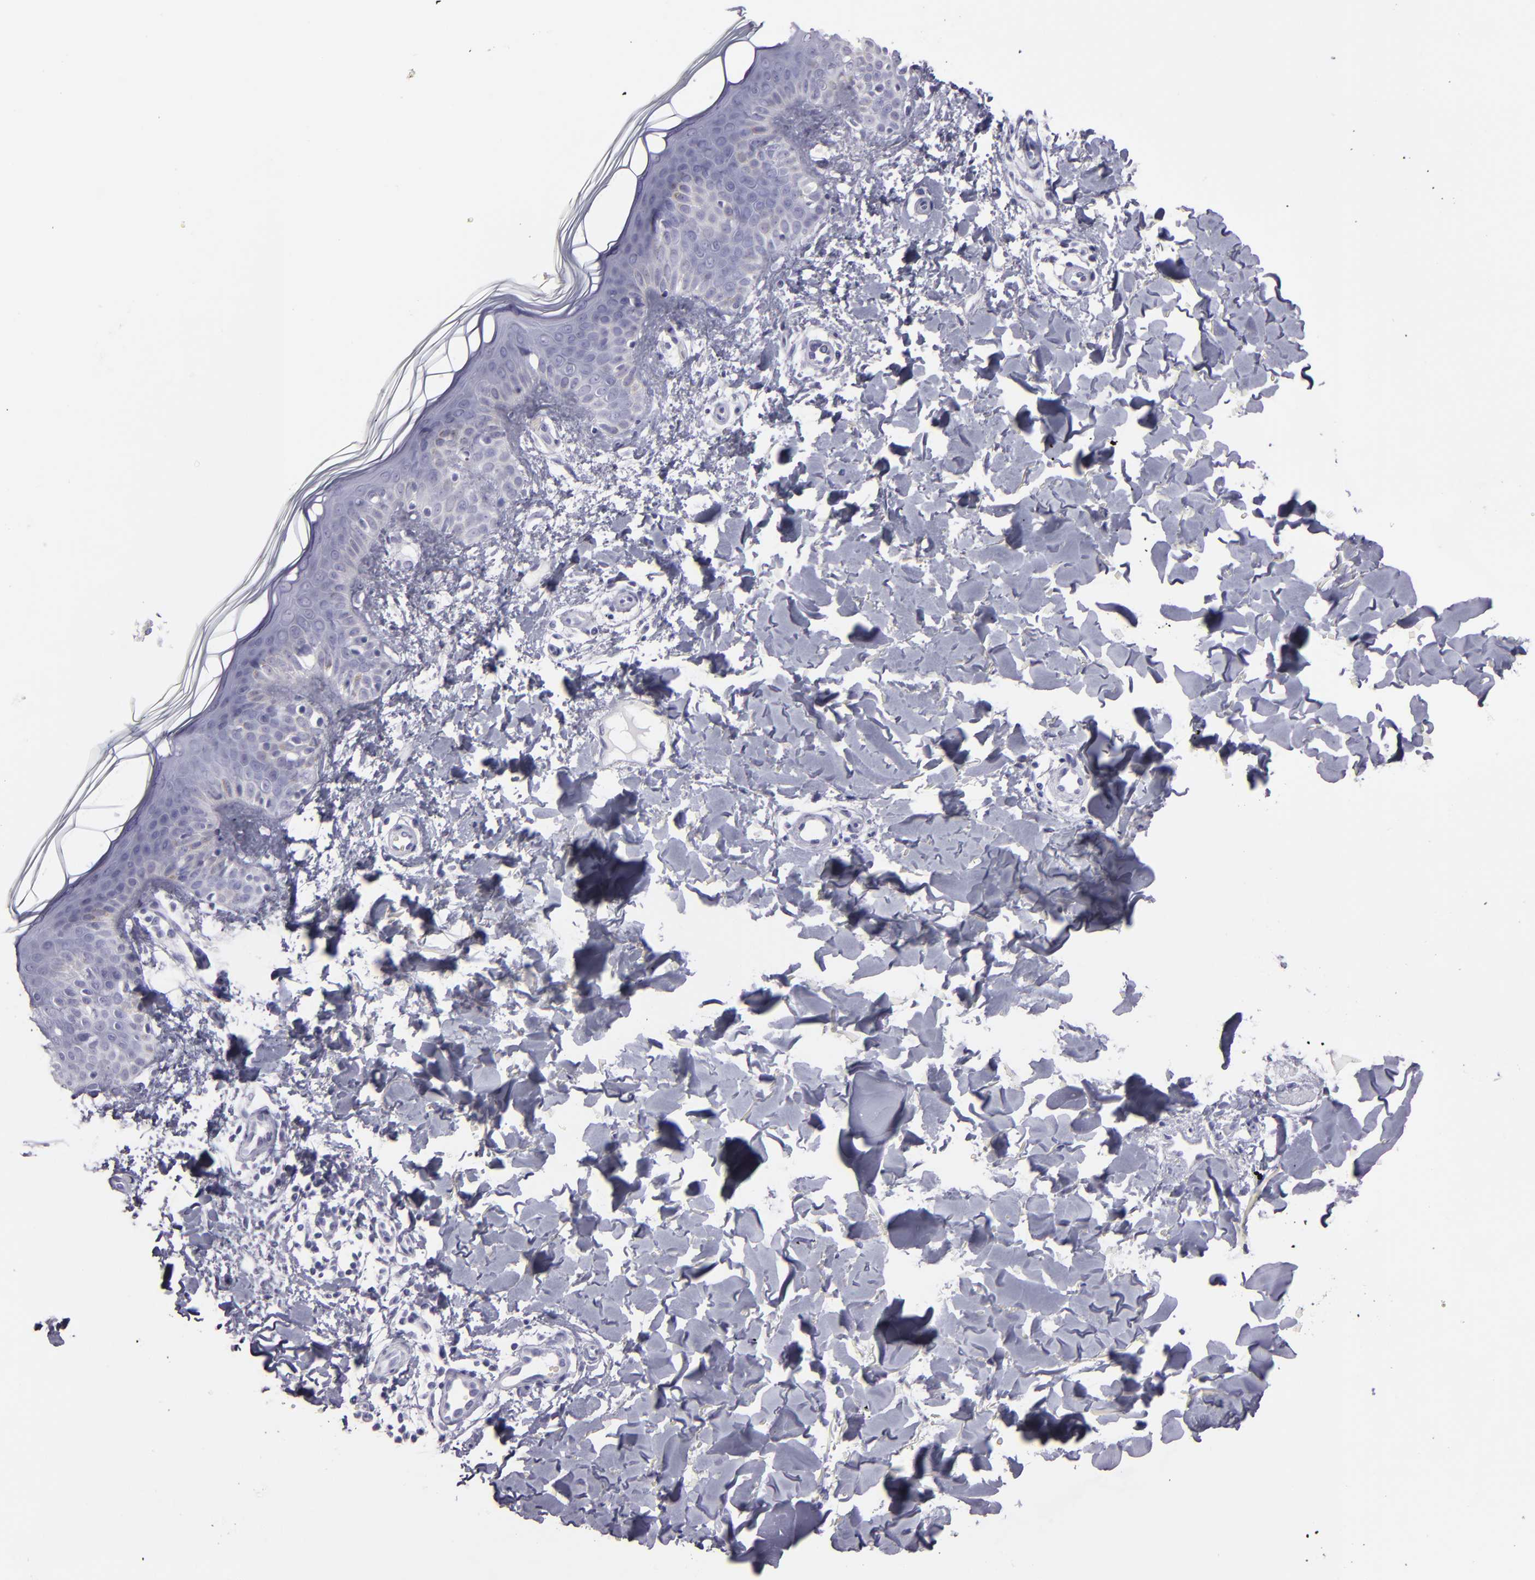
{"staining": {"intensity": "negative", "quantity": "none", "location": "none"}, "tissue": "skin", "cell_type": "Fibroblasts", "image_type": "normal", "snomed": [{"axis": "morphology", "description": "Normal tissue, NOS"}, {"axis": "topography", "description": "Skin"}], "caption": "Protein analysis of benign skin shows no significant positivity in fibroblasts.", "gene": "CR2", "patient": {"sex": "male", "age": 32}}